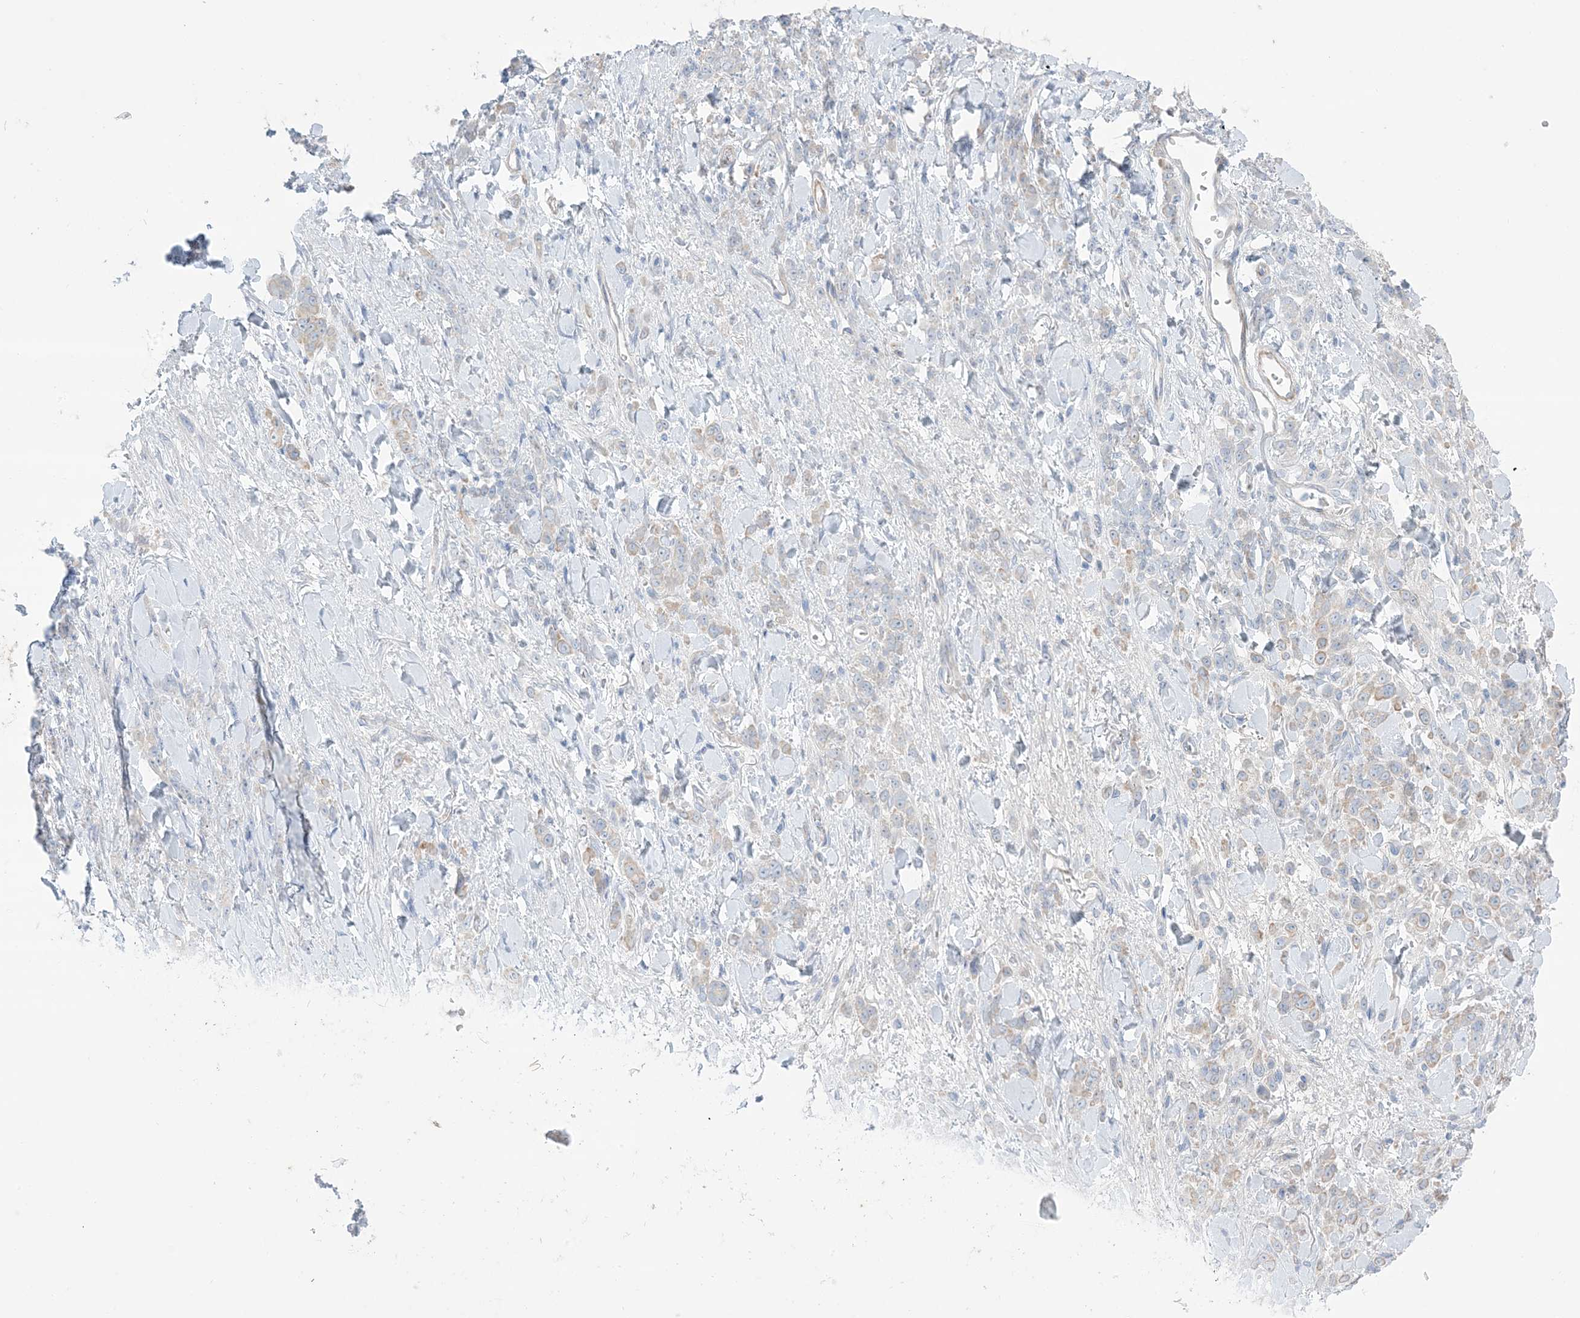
{"staining": {"intensity": "weak", "quantity": "<25%", "location": "cytoplasmic/membranous"}, "tissue": "stomach cancer", "cell_type": "Tumor cells", "image_type": "cancer", "snomed": [{"axis": "morphology", "description": "Normal tissue, NOS"}, {"axis": "morphology", "description": "Adenocarcinoma, NOS"}, {"axis": "topography", "description": "Stomach"}], "caption": "Immunohistochemistry (IHC) photomicrograph of neoplastic tissue: stomach cancer stained with DAB (3,3'-diaminobenzidine) demonstrates no significant protein expression in tumor cells.", "gene": "ATP11C", "patient": {"sex": "male", "age": 82}}